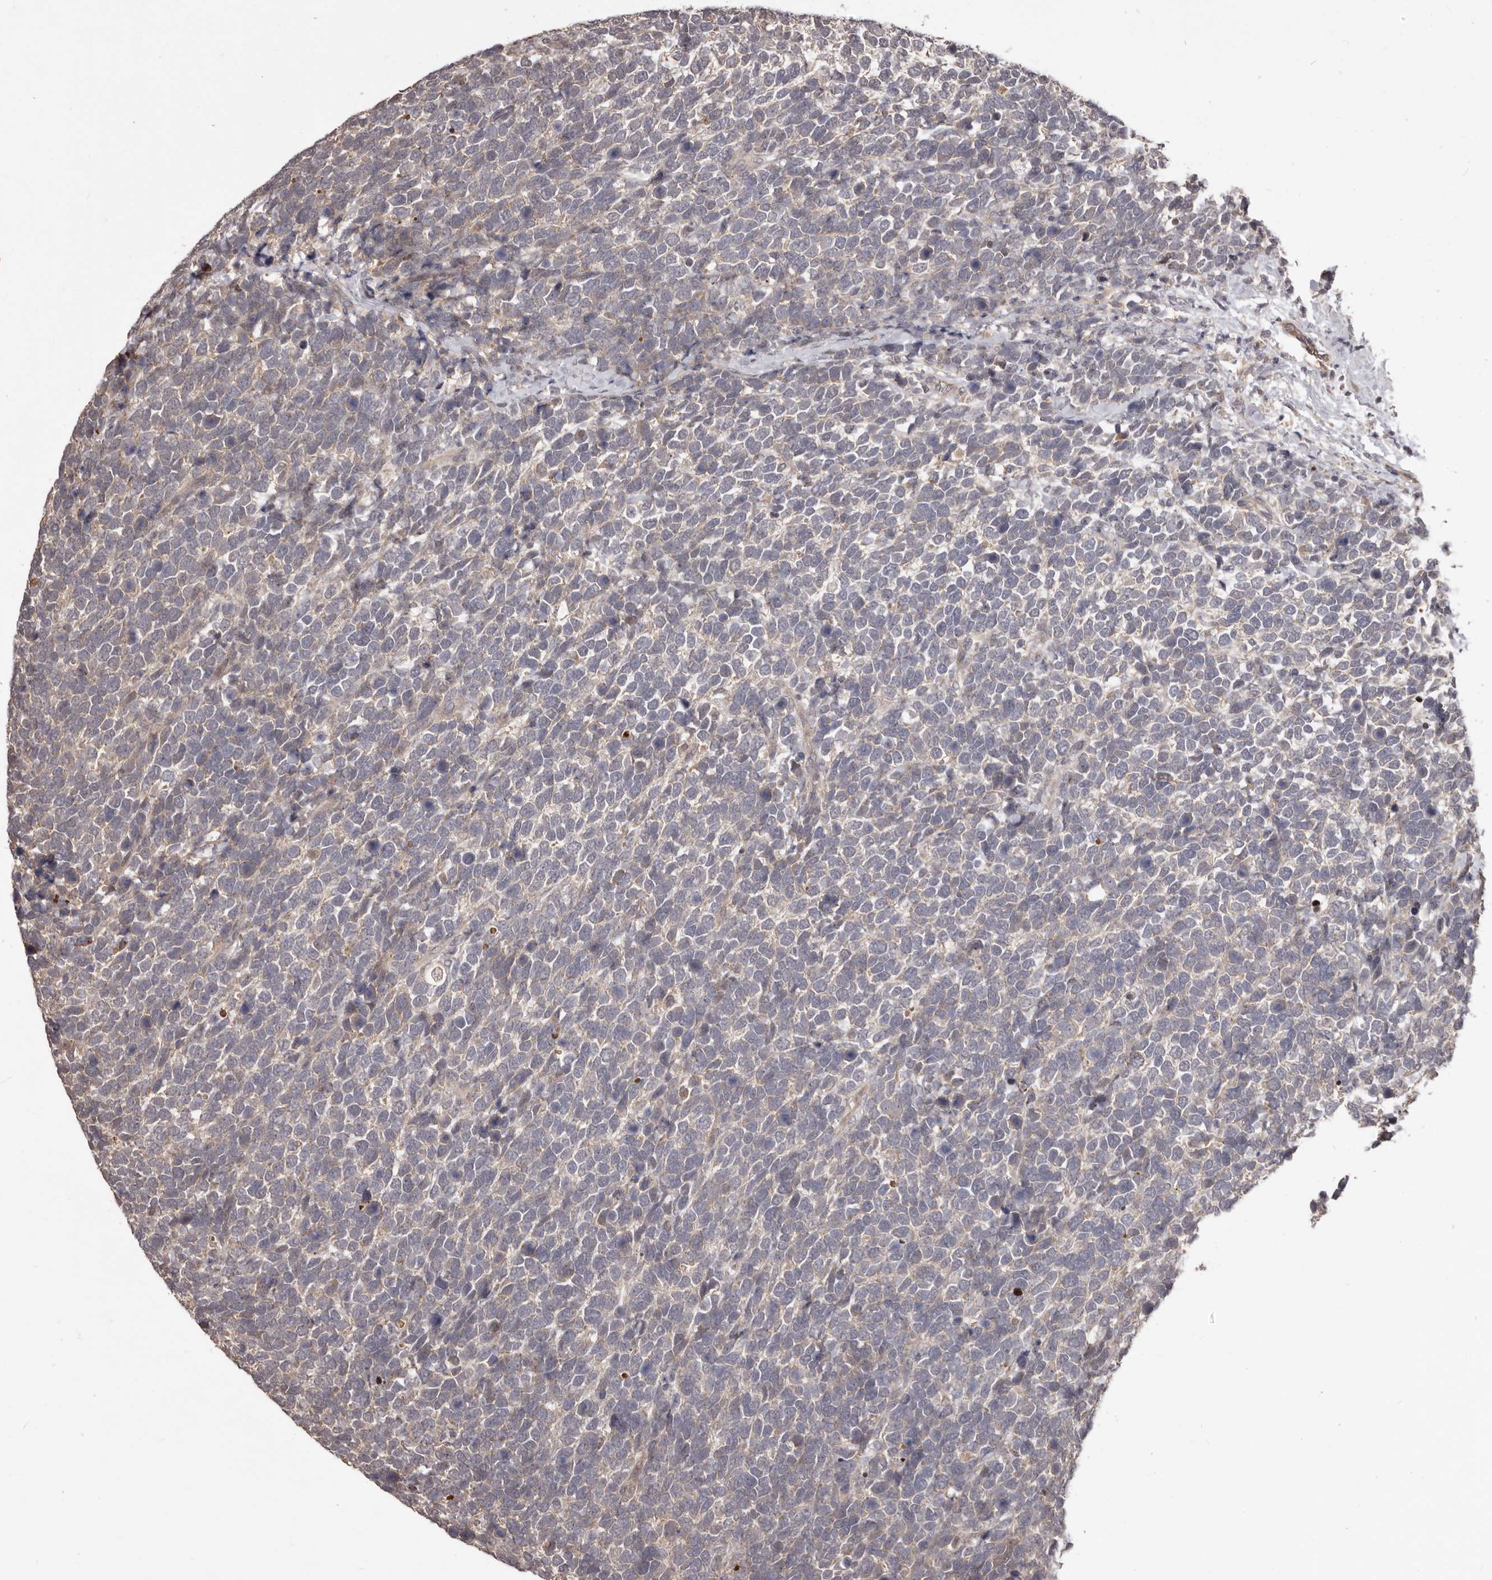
{"staining": {"intensity": "negative", "quantity": "none", "location": "none"}, "tissue": "urothelial cancer", "cell_type": "Tumor cells", "image_type": "cancer", "snomed": [{"axis": "morphology", "description": "Urothelial carcinoma, High grade"}, {"axis": "topography", "description": "Urinary bladder"}], "caption": "Protein analysis of urothelial cancer displays no significant expression in tumor cells. (Immunohistochemistry, brightfield microscopy, high magnification).", "gene": "MTO1", "patient": {"sex": "female", "age": 82}}